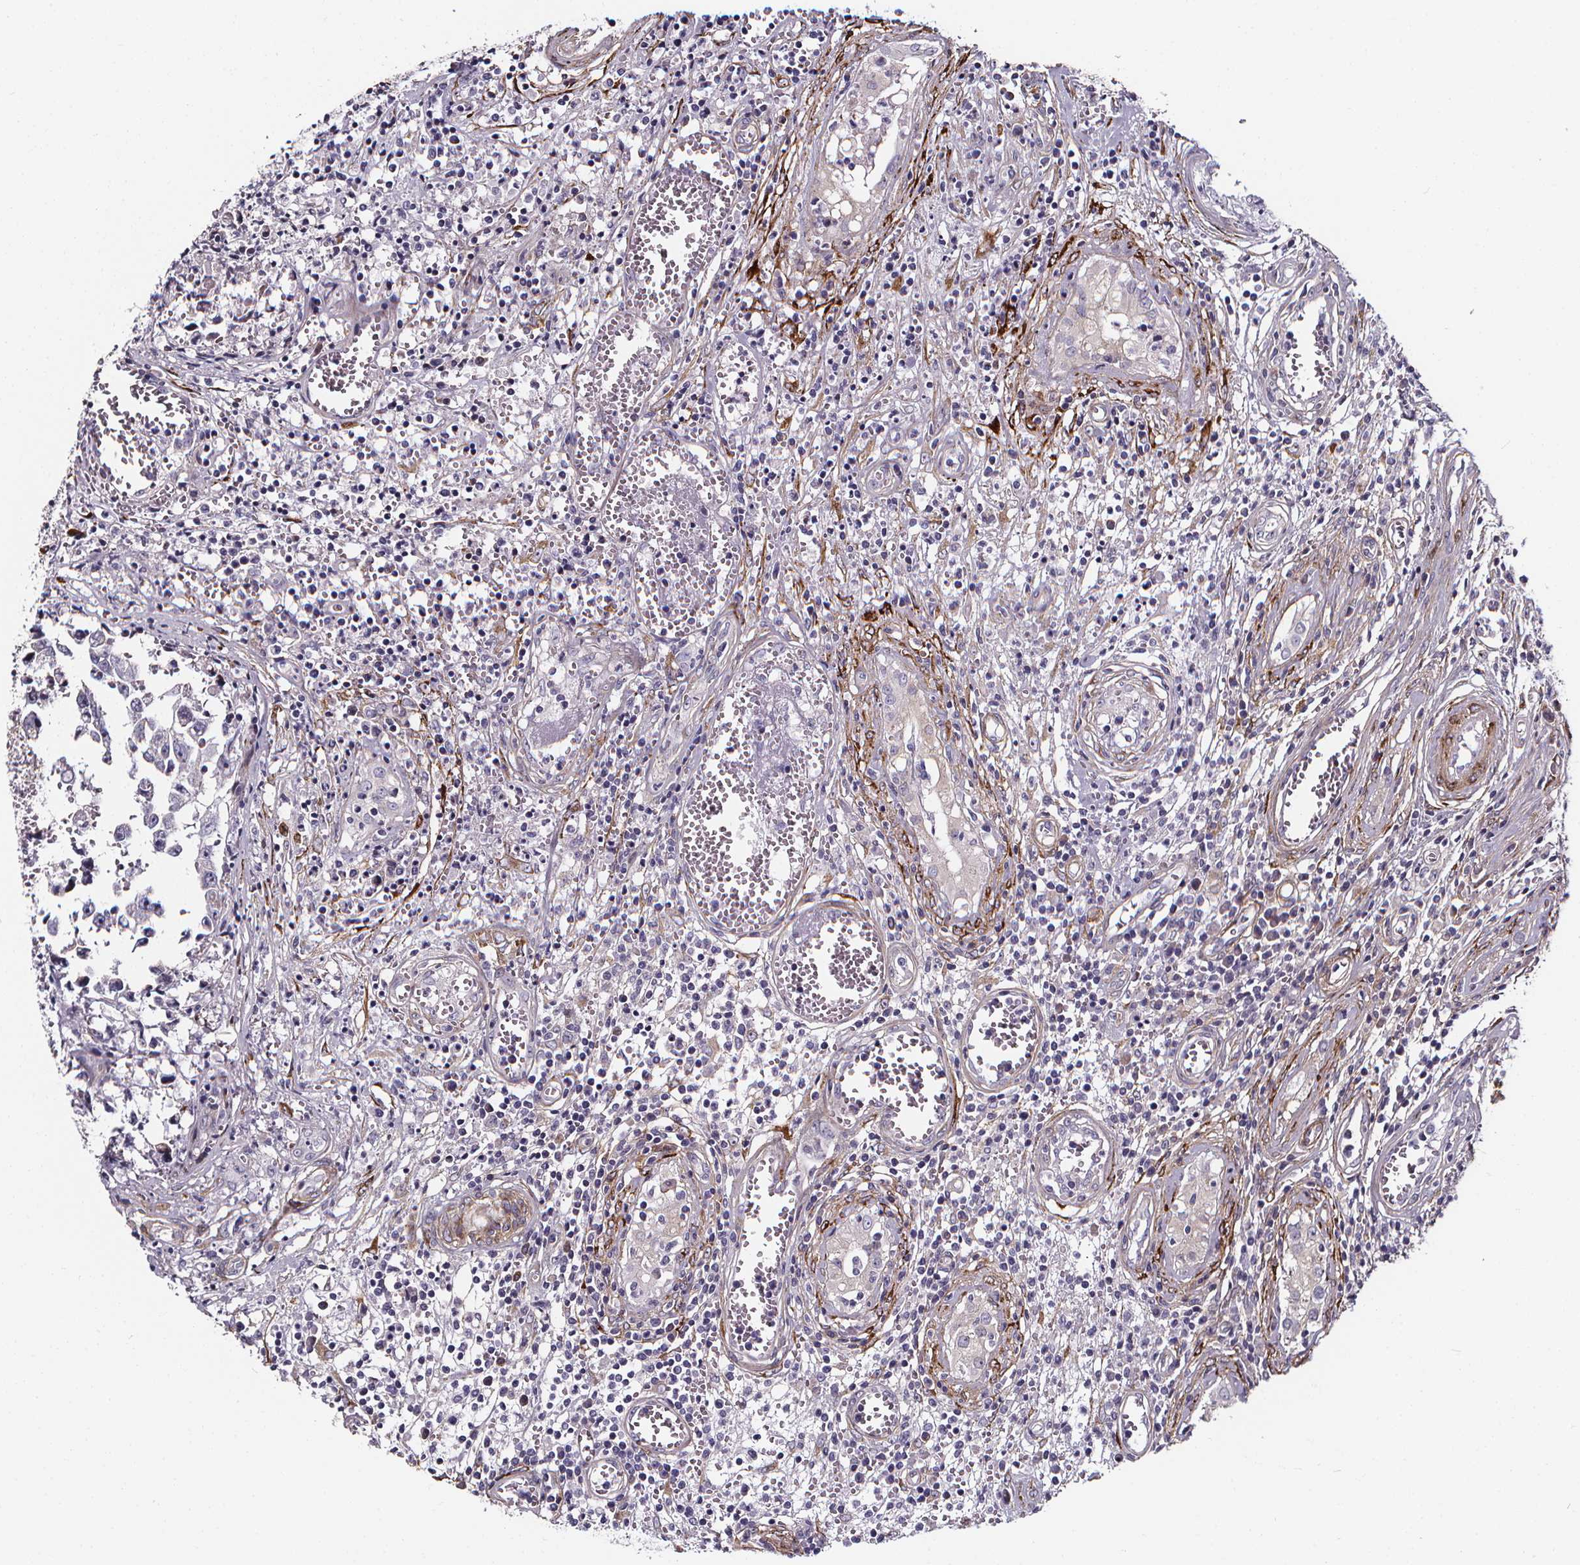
{"staining": {"intensity": "negative", "quantity": "none", "location": "none"}, "tissue": "testis cancer", "cell_type": "Tumor cells", "image_type": "cancer", "snomed": [{"axis": "morphology", "description": "Carcinoma, Embryonal, NOS"}, {"axis": "topography", "description": "Testis"}], "caption": "Tumor cells show no significant expression in testis embryonal carcinoma. The staining was performed using DAB to visualize the protein expression in brown, while the nuclei were stained in blue with hematoxylin (Magnification: 20x).", "gene": "AEBP1", "patient": {"sex": "male", "age": 36}}